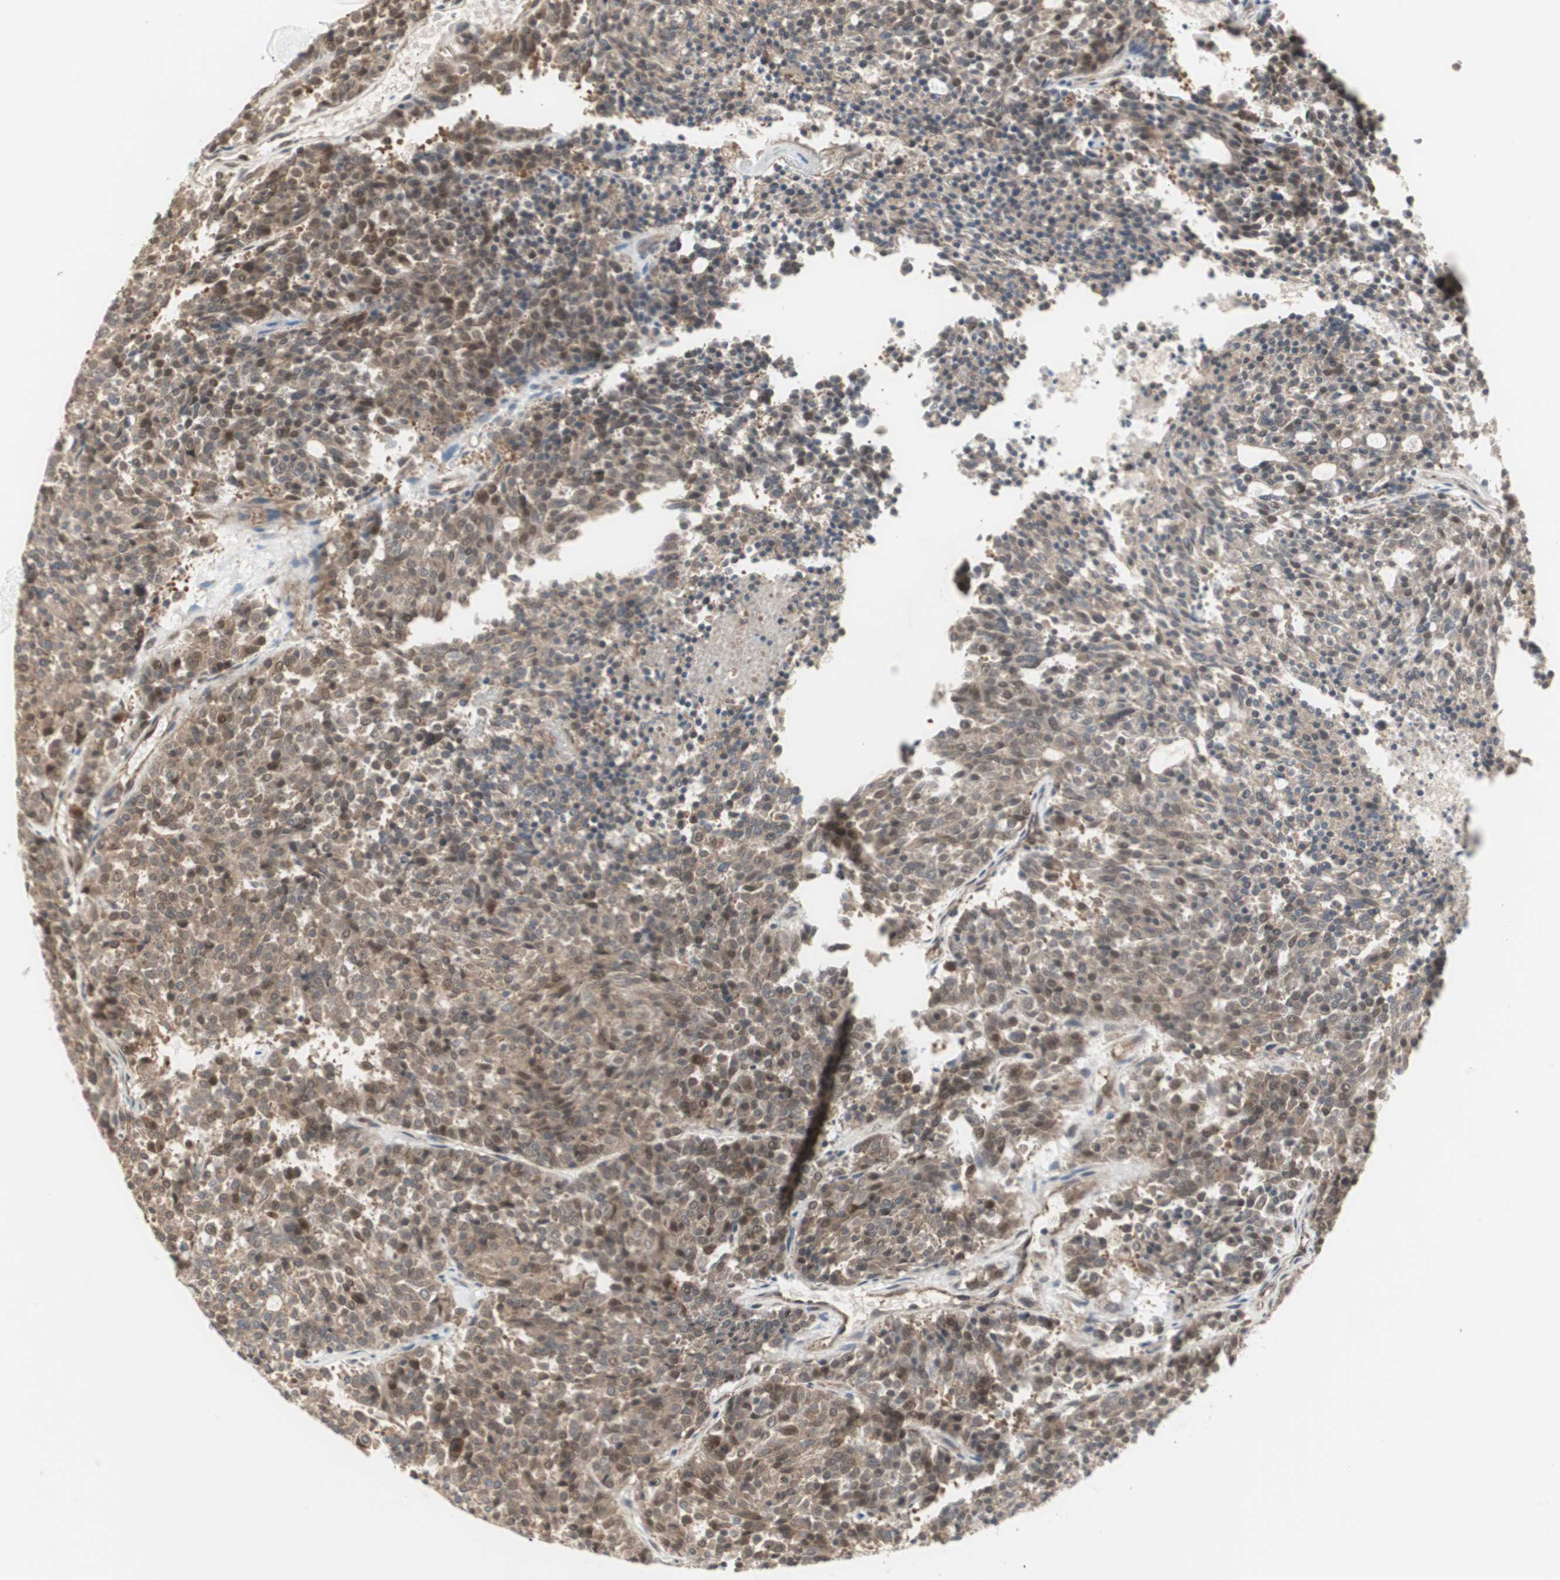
{"staining": {"intensity": "moderate", "quantity": ">75%", "location": "cytoplasmic/membranous,nuclear"}, "tissue": "carcinoid", "cell_type": "Tumor cells", "image_type": "cancer", "snomed": [{"axis": "morphology", "description": "Carcinoid, malignant, NOS"}, {"axis": "topography", "description": "Pancreas"}], "caption": "Immunohistochemistry (IHC) image of neoplastic tissue: human carcinoid stained using IHC shows medium levels of moderate protein expression localized specifically in the cytoplasmic/membranous and nuclear of tumor cells, appearing as a cytoplasmic/membranous and nuclear brown color.", "gene": "PFDN1", "patient": {"sex": "female", "age": 54}}